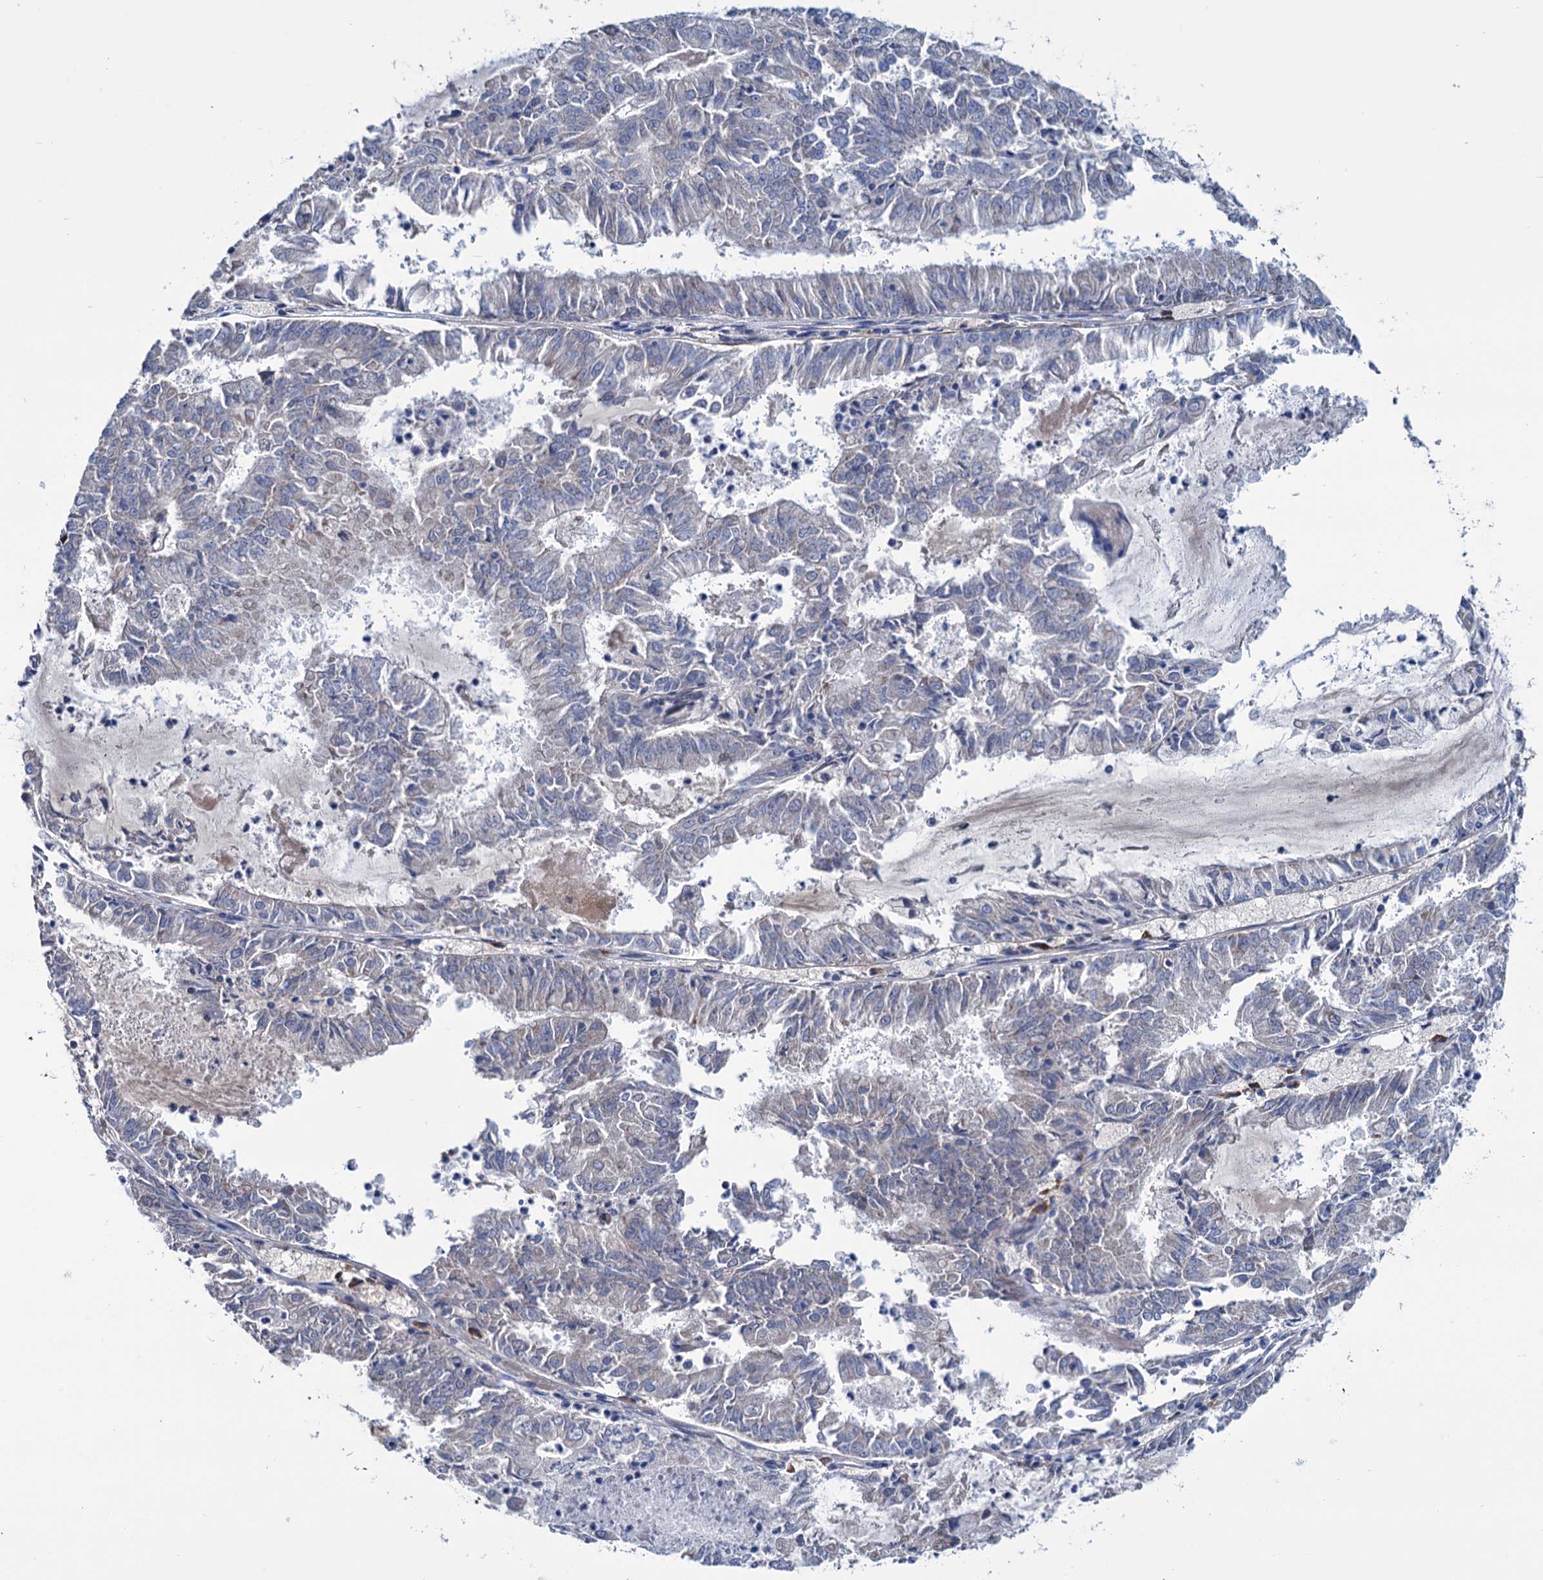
{"staining": {"intensity": "negative", "quantity": "none", "location": "none"}, "tissue": "endometrial cancer", "cell_type": "Tumor cells", "image_type": "cancer", "snomed": [{"axis": "morphology", "description": "Adenocarcinoma, NOS"}, {"axis": "topography", "description": "Endometrium"}], "caption": "Immunohistochemistry of human endometrial cancer (adenocarcinoma) reveals no positivity in tumor cells.", "gene": "EYA4", "patient": {"sex": "female", "age": 57}}